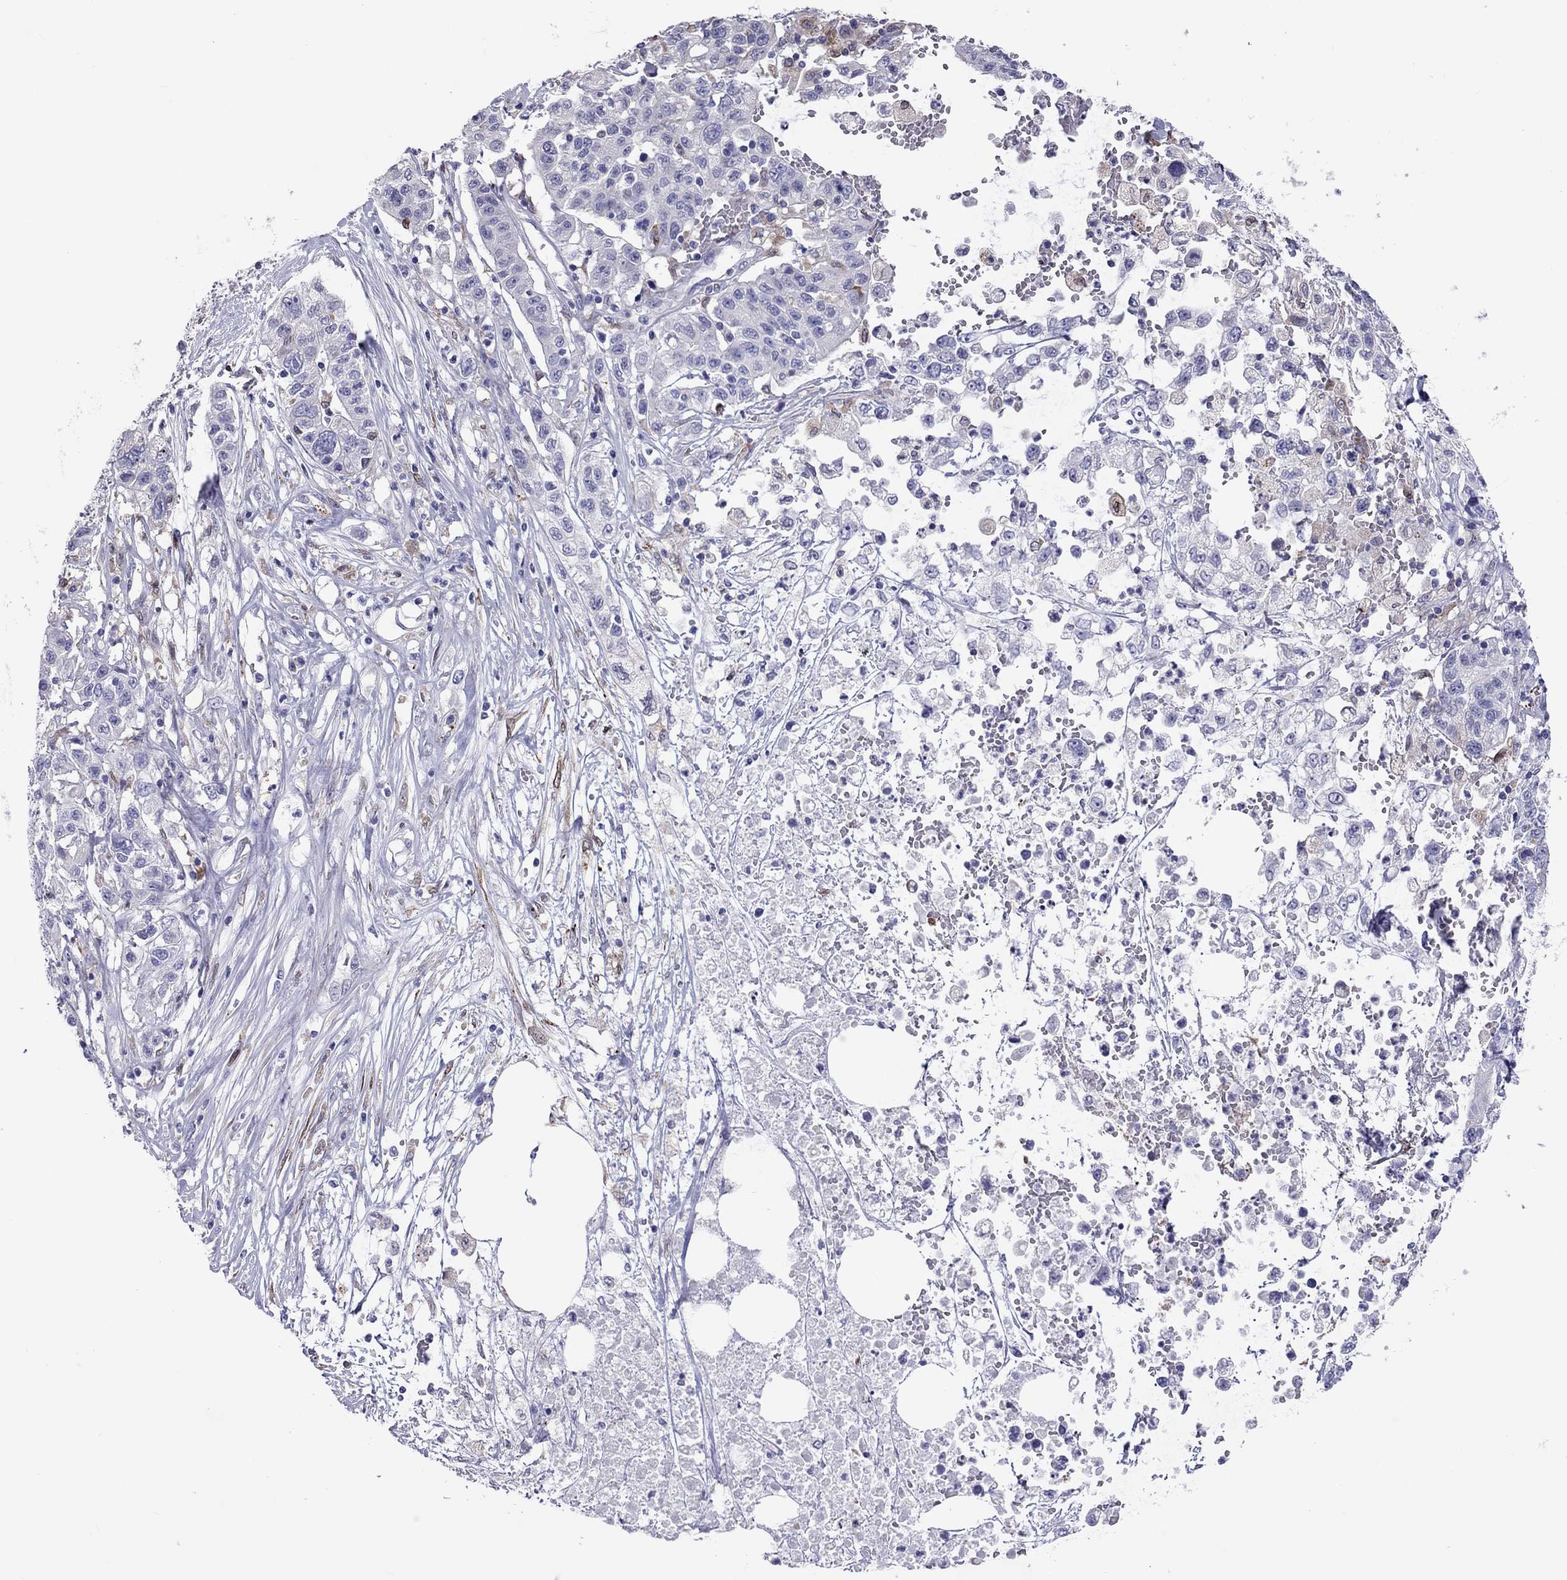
{"staining": {"intensity": "negative", "quantity": "none", "location": "none"}, "tissue": "liver cancer", "cell_type": "Tumor cells", "image_type": "cancer", "snomed": [{"axis": "morphology", "description": "Adenocarcinoma, NOS"}, {"axis": "morphology", "description": "Cholangiocarcinoma"}, {"axis": "topography", "description": "Liver"}], "caption": "Immunohistochemistry of human liver cholangiocarcinoma exhibits no staining in tumor cells.", "gene": "ADORA2A", "patient": {"sex": "male", "age": 64}}